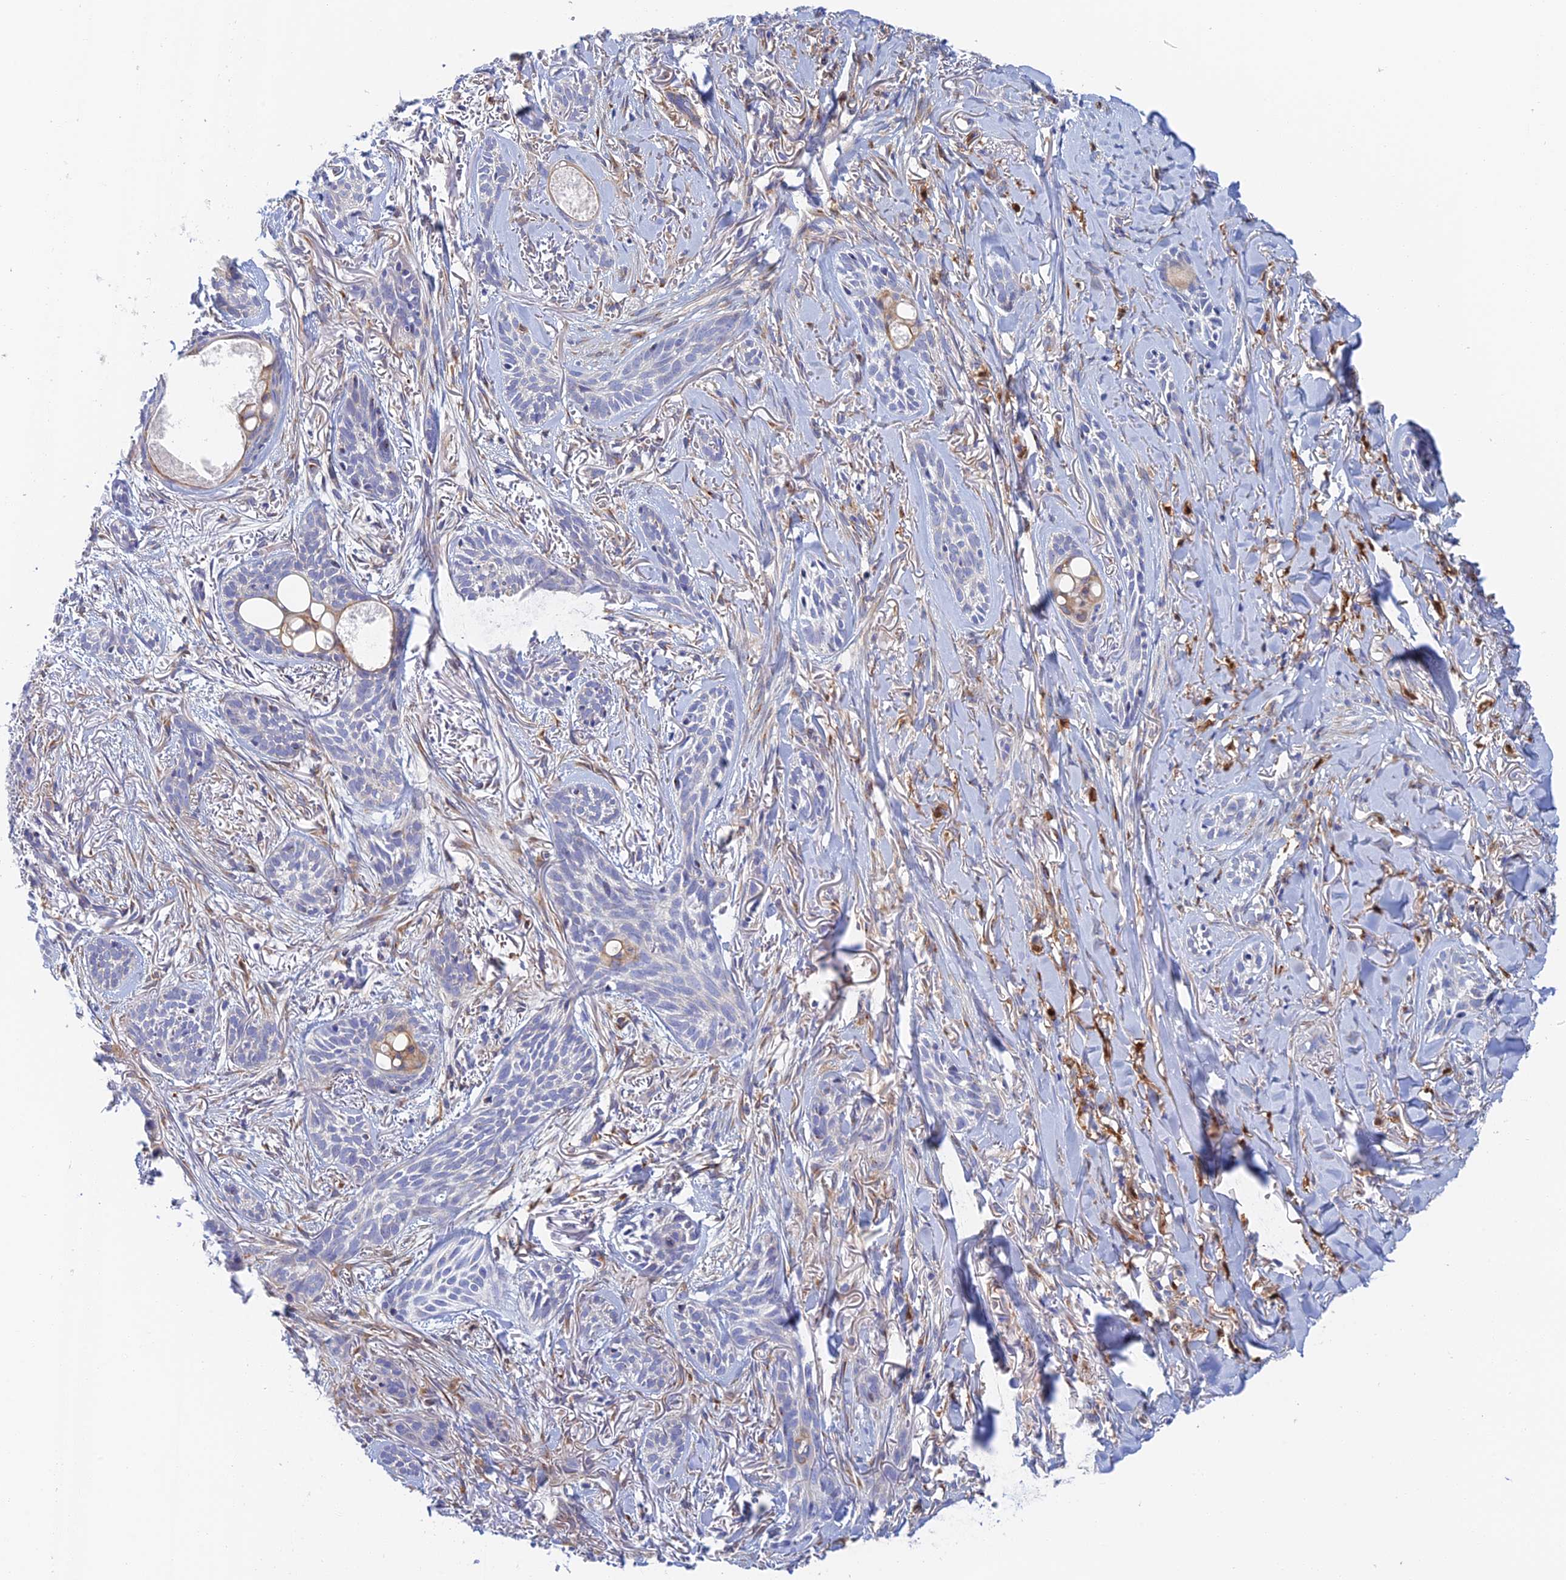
{"staining": {"intensity": "negative", "quantity": "none", "location": "none"}, "tissue": "skin cancer", "cell_type": "Tumor cells", "image_type": "cancer", "snomed": [{"axis": "morphology", "description": "Basal cell carcinoma"}, {"axis": "topography", "description": "Skin"}], "caption": "Immunohistochemistry histopathology image of neoplastic tissue: human basal cell carcinoma (skin) stained with DAB (3,3'-diaminobenzidine) shows no significant protein positivity in tumor cells.", "gene": "SLC24A3", "patient": {"sex": "female", "age": 59}}